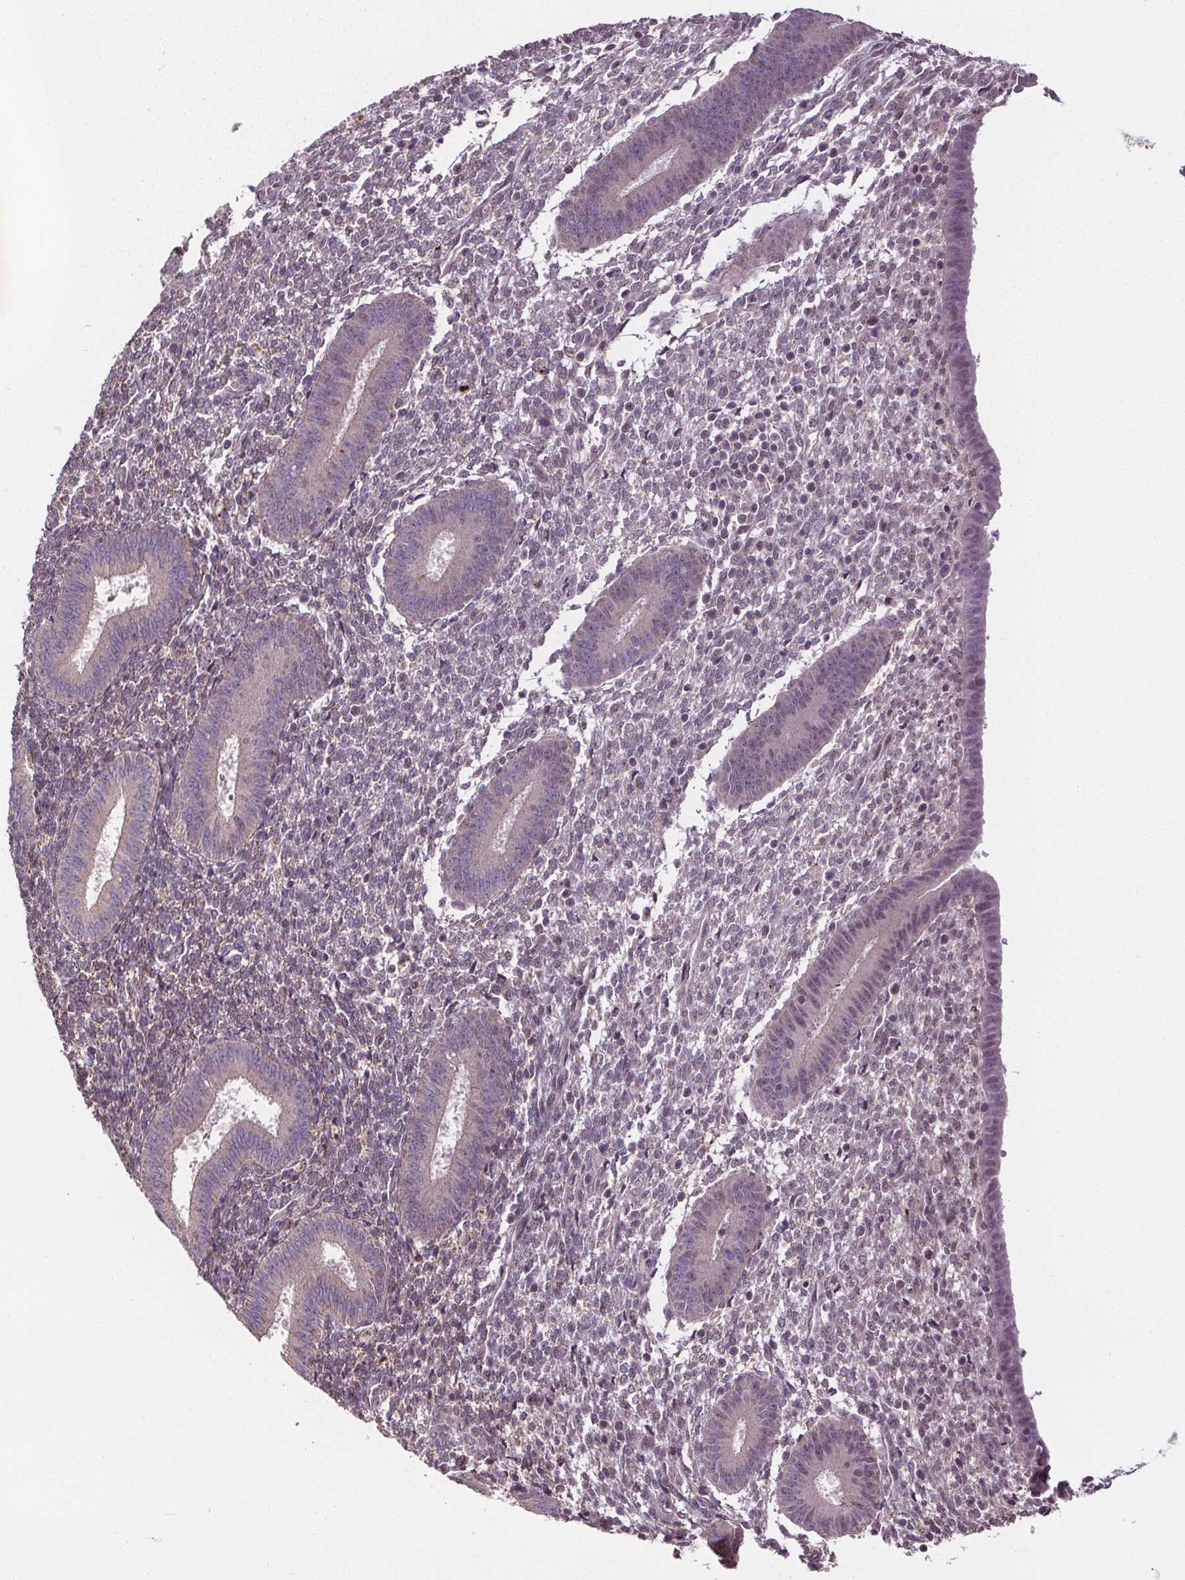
{"staining": {"intensity": "negative", "quantity": "none", "location": "none"}, "tissue": "endometrium", "cell_type": "Cells in endometrial stroma", "image_type": "normal", "snomed": [{"axis": "morphology", "description": "Normal tissue, NOS"}, {"axis": "topography", "description": "Endometrium"}], "caption": "Endometrium stained for a protein using IHC demonstrates no positivity cells in endometrial stroma.", "gene": "KIAA0232", "patient": {"sex": "female", "age": 25}}